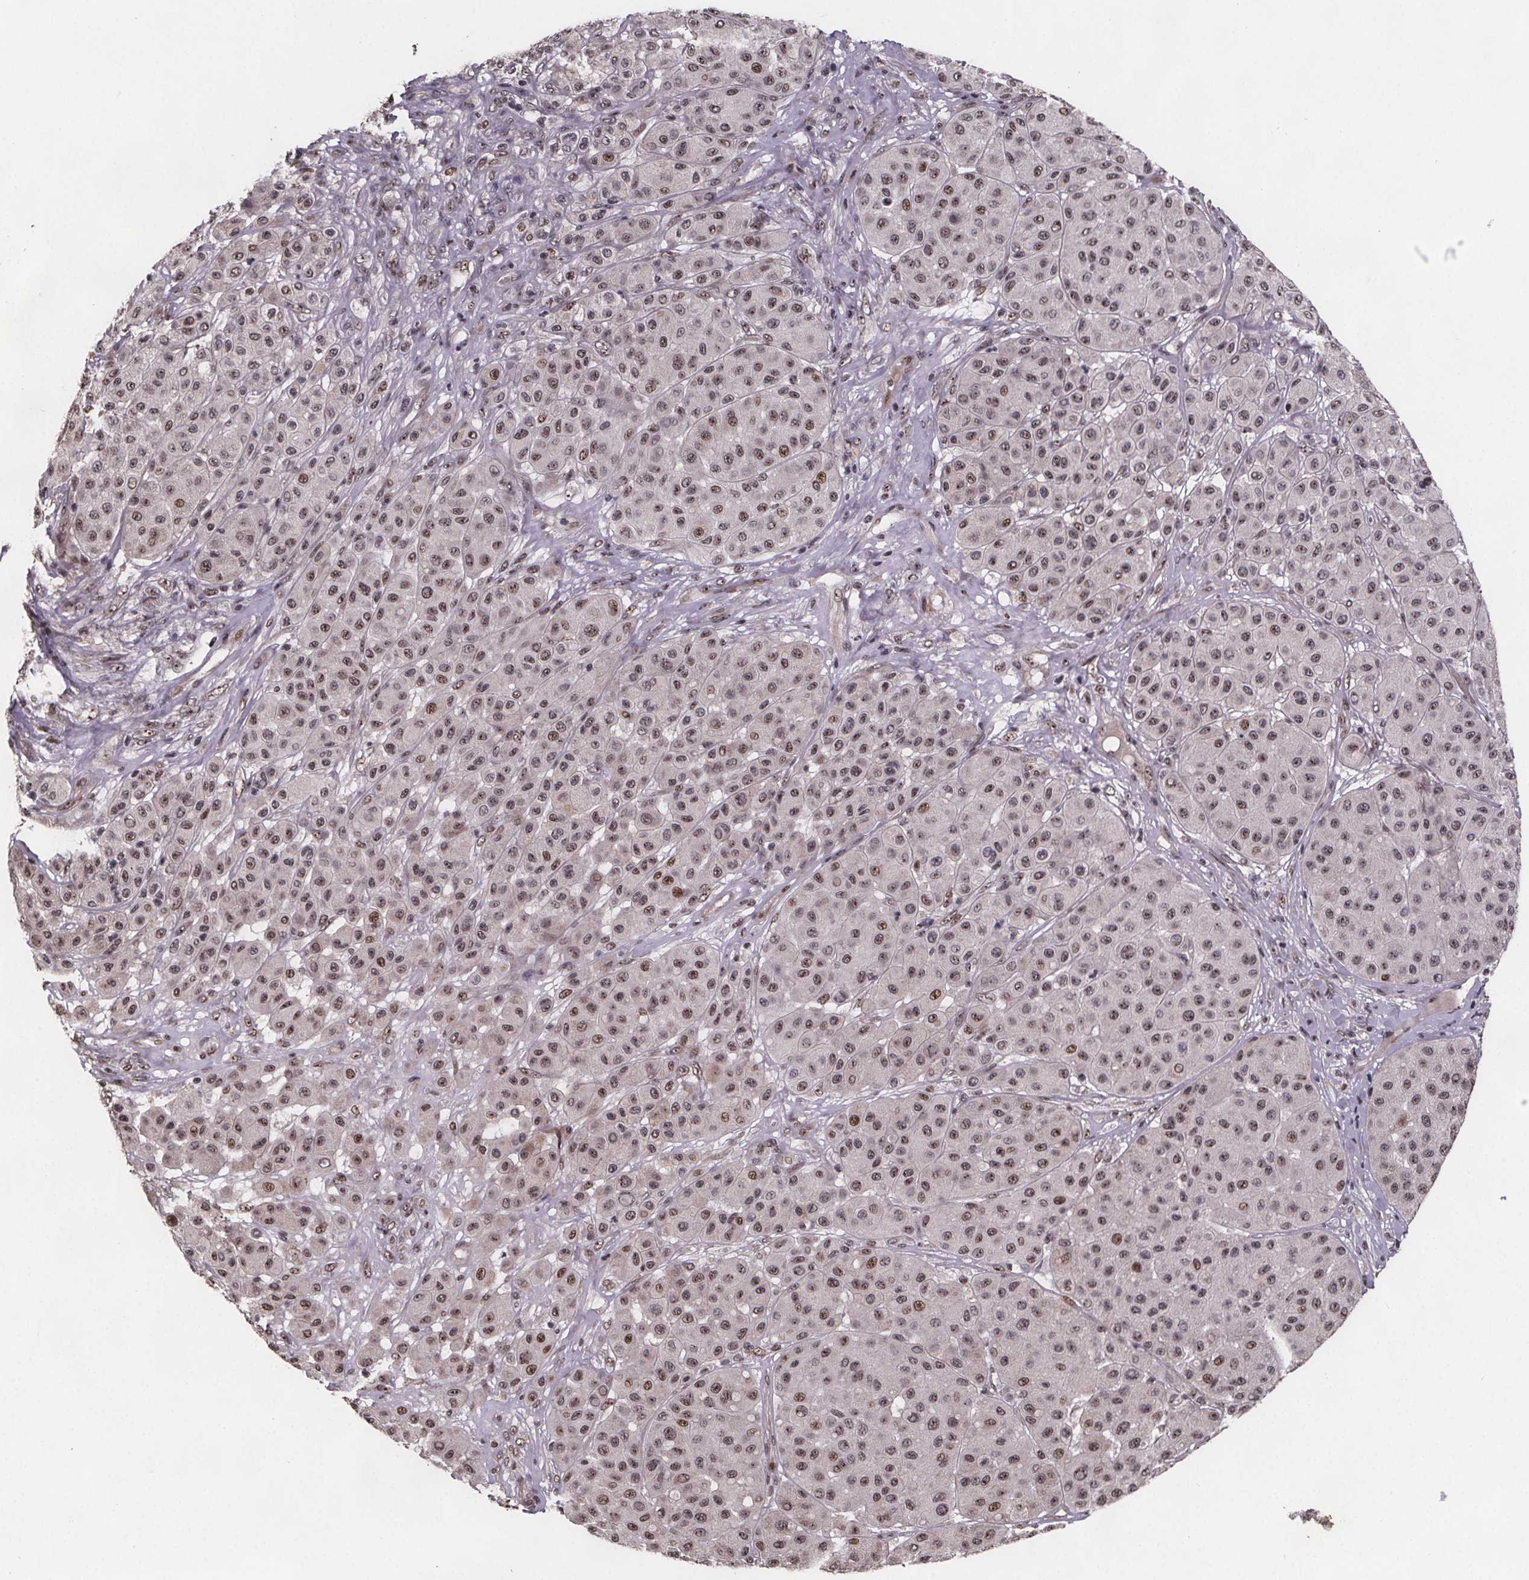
{"staining": {"intensity": "moderate", "quantity": ">75%", "location": "nuclear"}, "tissue": "melanoma", "cell_type": "Tumor cells", "image_type": "cancer", "snomed": [{"axis": "morphology", "description": "Malignant melanoma, Metastatic site"}, {"axis": "topography", "description": "Smooth muscle"}], "caption": "A high-resolution image shows immunohistochemistry (IHC) staining of melanoma, which shows moderate nuclear staining in approximately >75% of tumor cells.", "gene": "U2SURP", "patient": {"sex": "male", "age": 41}}